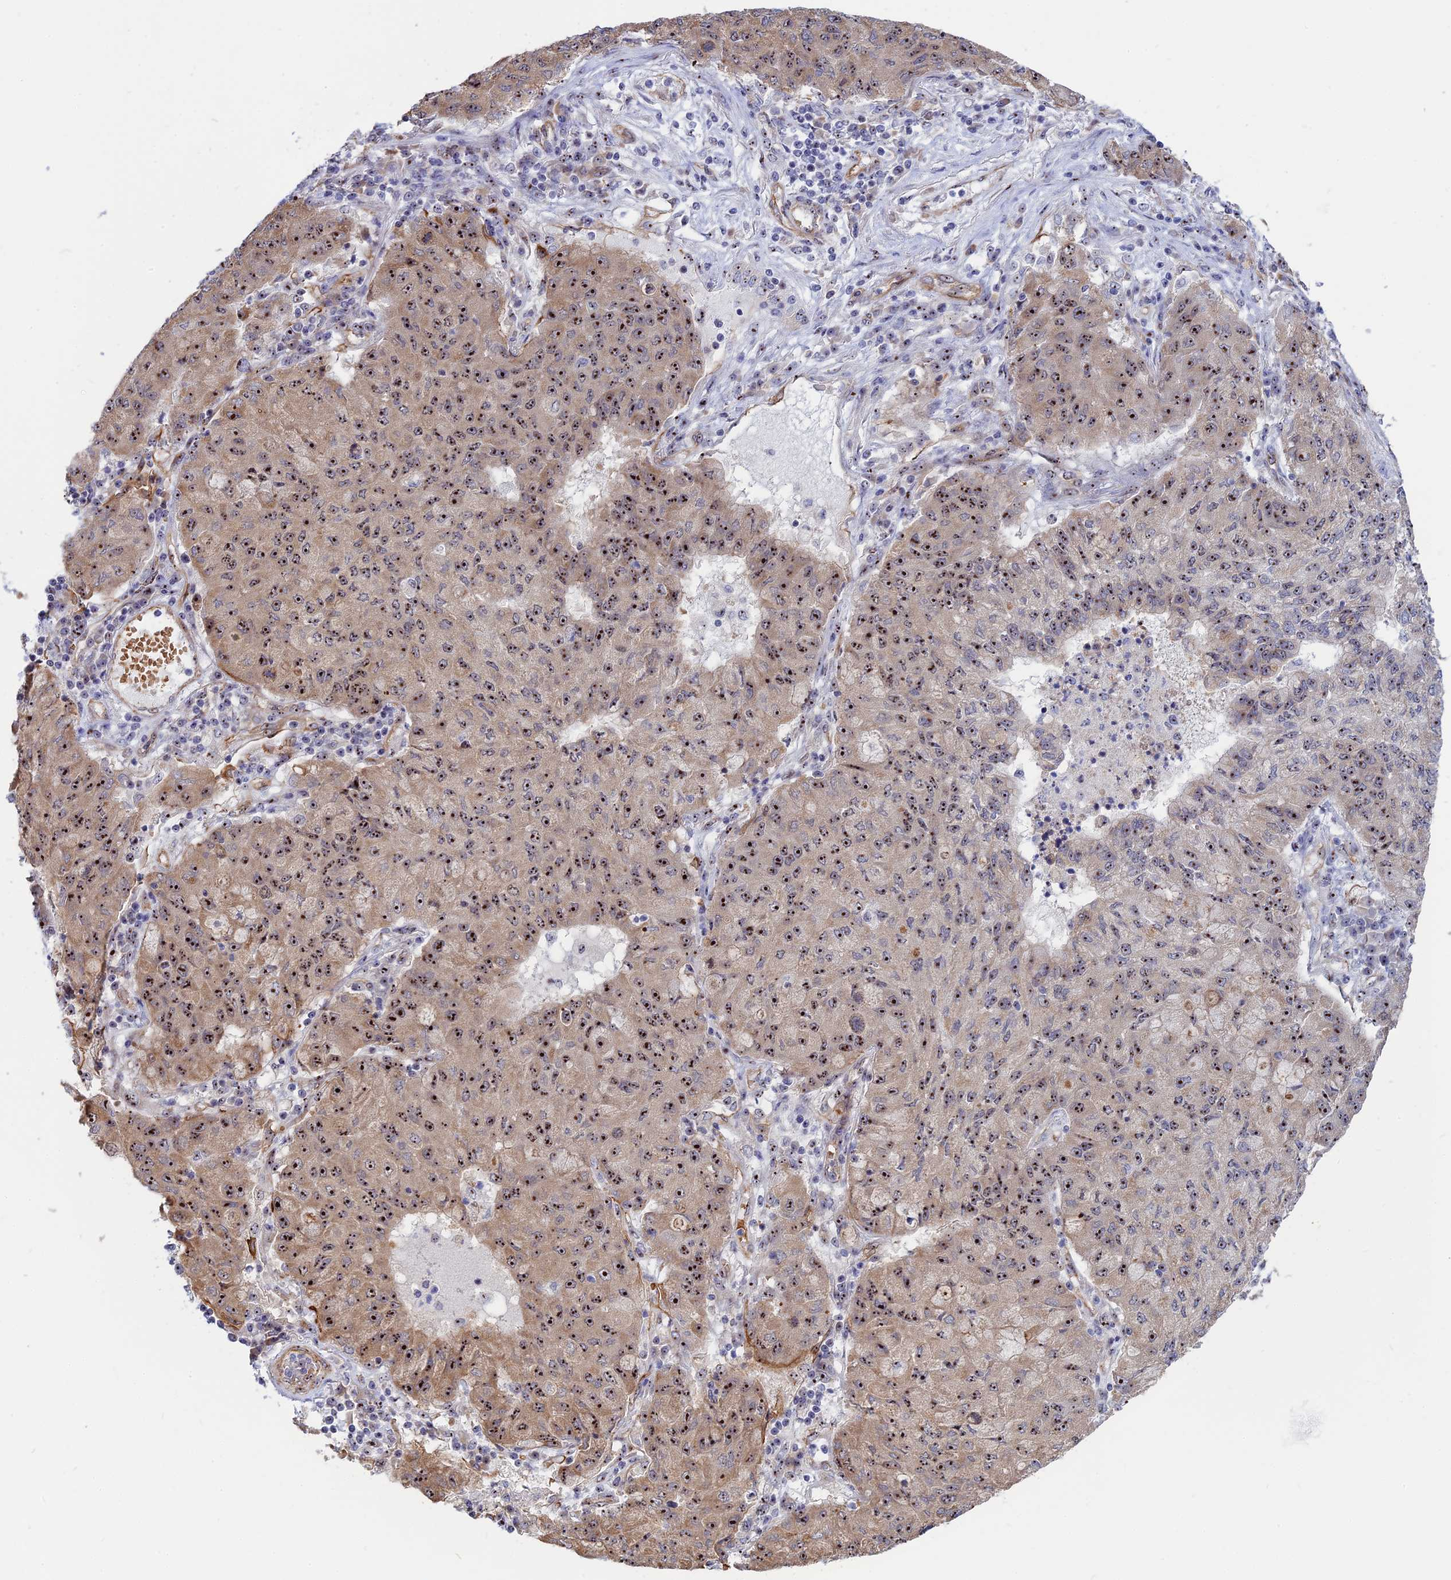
{"staining": {"intensity": "strong", "quantity": ">75%", "location": "nuclear"}, "tissue": "lung cancer", "cell_type": "Tumor cells", "image_type": "cancer", "snomed": [{"axis": "morphology", "description": "Squamous cell carcinoma, NOS"}, {"axis": "topography", "description": "Lung"}], "caption": "IHC staining of lung squamous cell carcinoma, which exhibits high levels of strong nuclear staining in about >75% of tumor cells indicating strong nuclear protein staining. The staining was performed using DAB (brown) for protein detection and nuclei were counterstained in hematoxylin (blue).", "gene": "DBNDD1", "patient": {"sex": "male", "age": 74}}